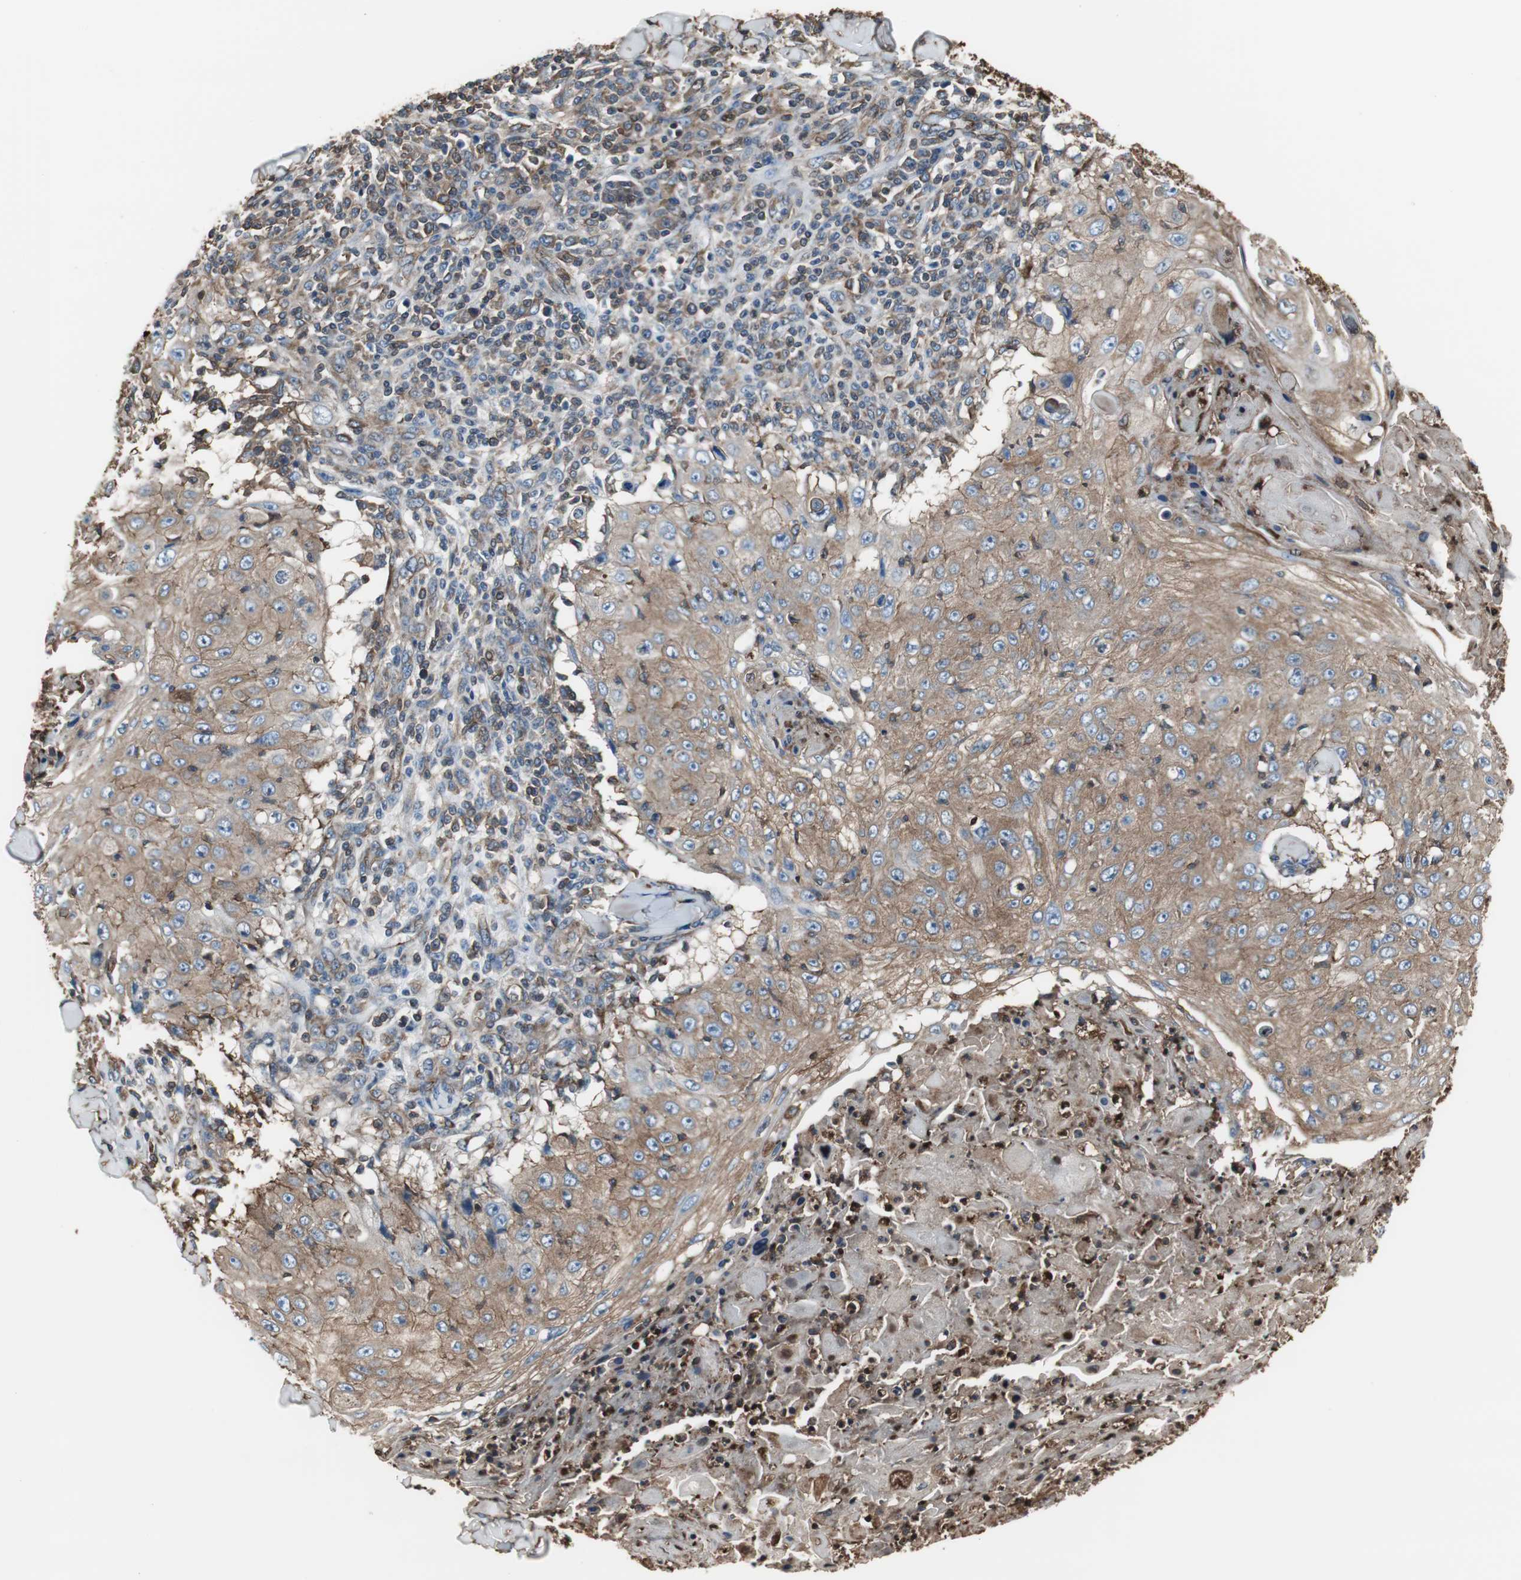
{"staining": {"intensity": "moderate", "quantity": ">75%", "location": "cytoplasmic/membranous"}, "tissue": "skin cancer", "cell_type": "Tumor cells", "image_type": "cancer", "snomed": [{"axis": "morphology", "description": "Squamous cell carcinoma, NOS"}, {"axis": "topography", "description": "Skin"}], "caption": "Protein staining reveals moderate cytoplasmic/membranous expression in about >75% of tumor cells in skin cancer. (DAB (3,3'-diaminobenzidine) IHC, brown staining for protein, blue staining for nuclei).", "gene": "ACTN1", "patient": {"sex": "male", "age": 86}}